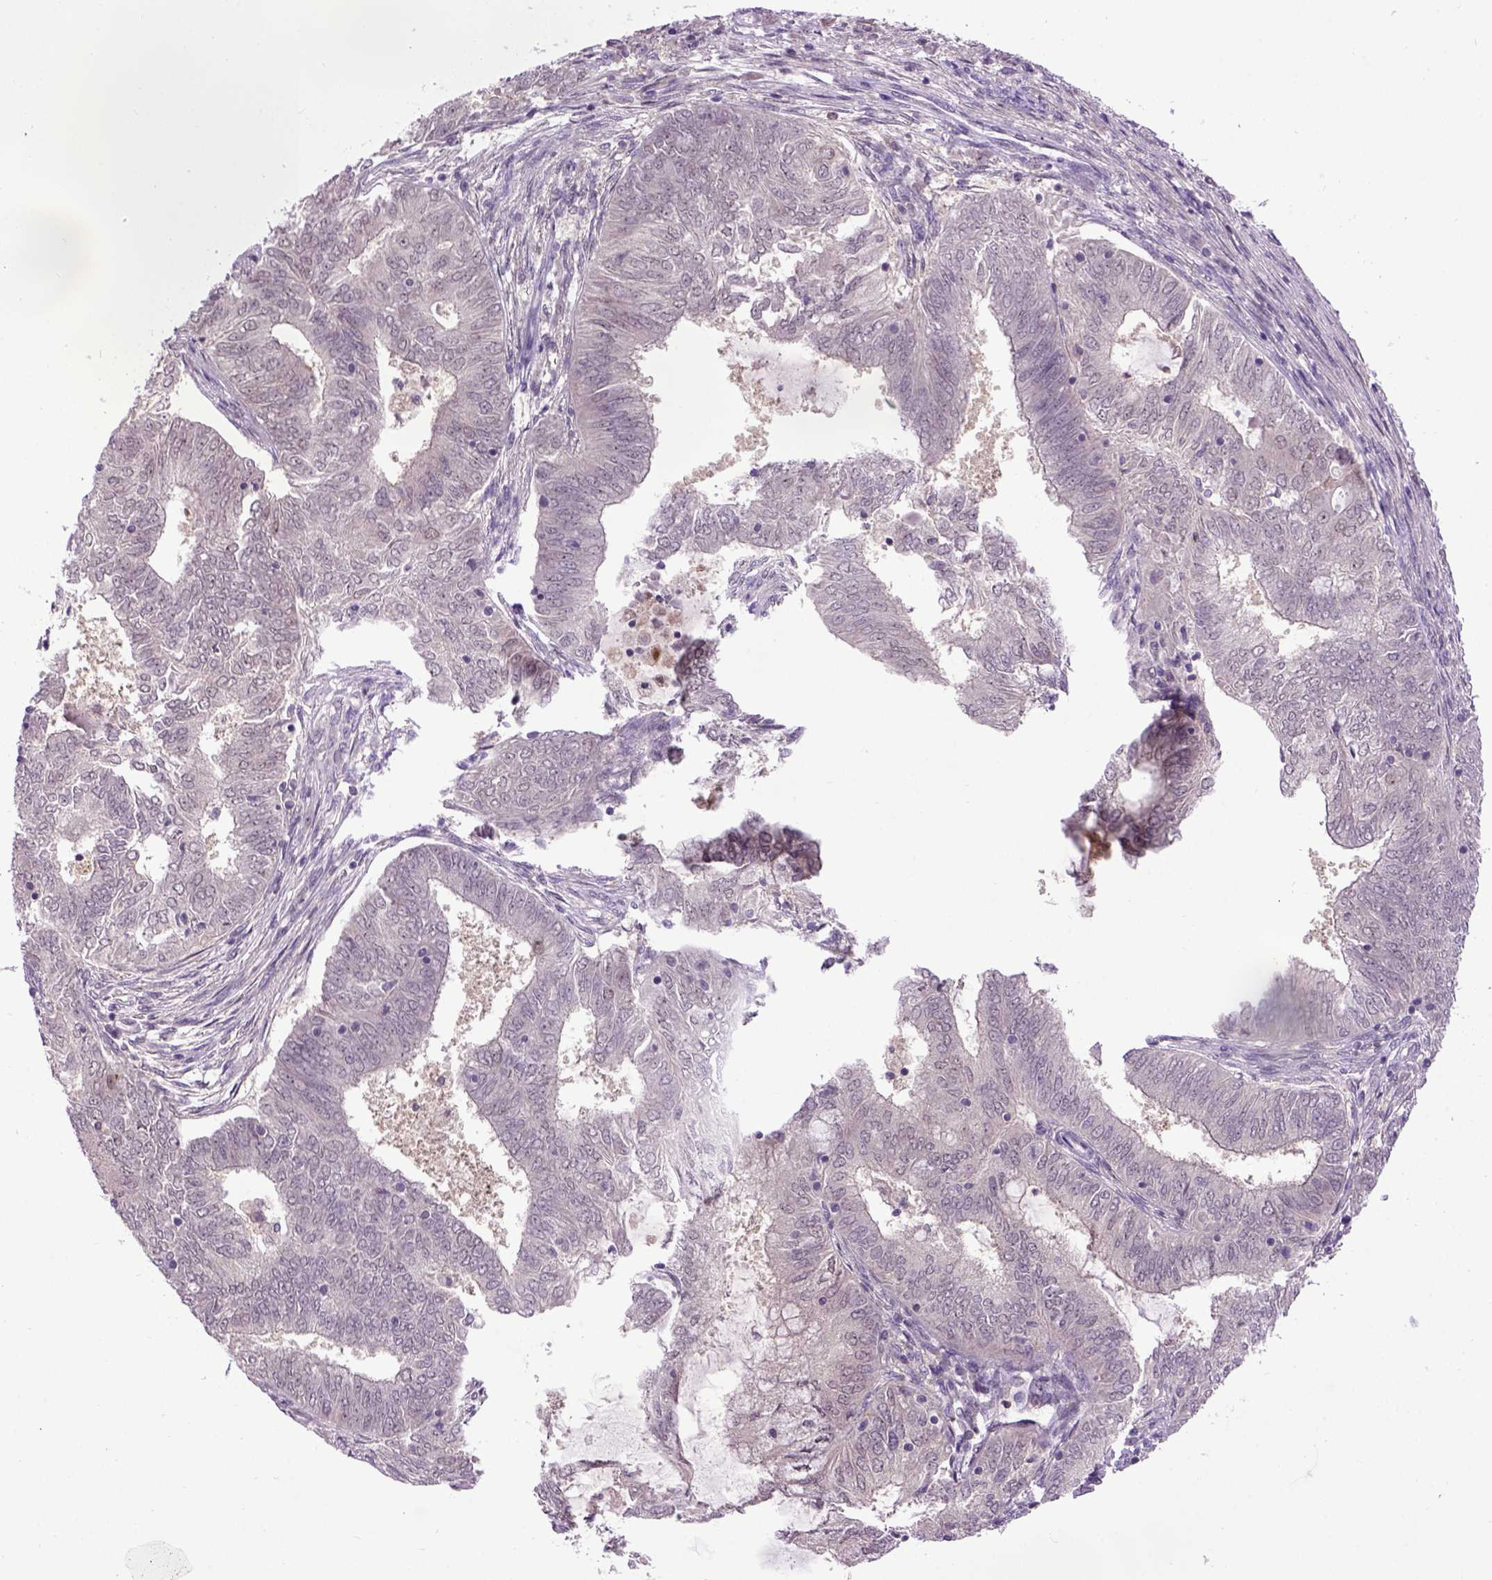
{"staining": {"intensity": "negative", "quantity": "none", "location": "none"}, "tissue": "endometrial cancer", "cell_type": "Tumor cells", "image_type": "cancer", "snomed": [{"axis": "morphology", "description": "Adenocarcinoma, NOS"}, {"axis": "topography", "description": "Endometrium"}], "caption": "Adenocarcinoma (endometrial) was stained to show a protein in brown. There is no significant expression in tumor cells.", "gene": "RAB43", "patient": {"sex": "female", "age": 62}}